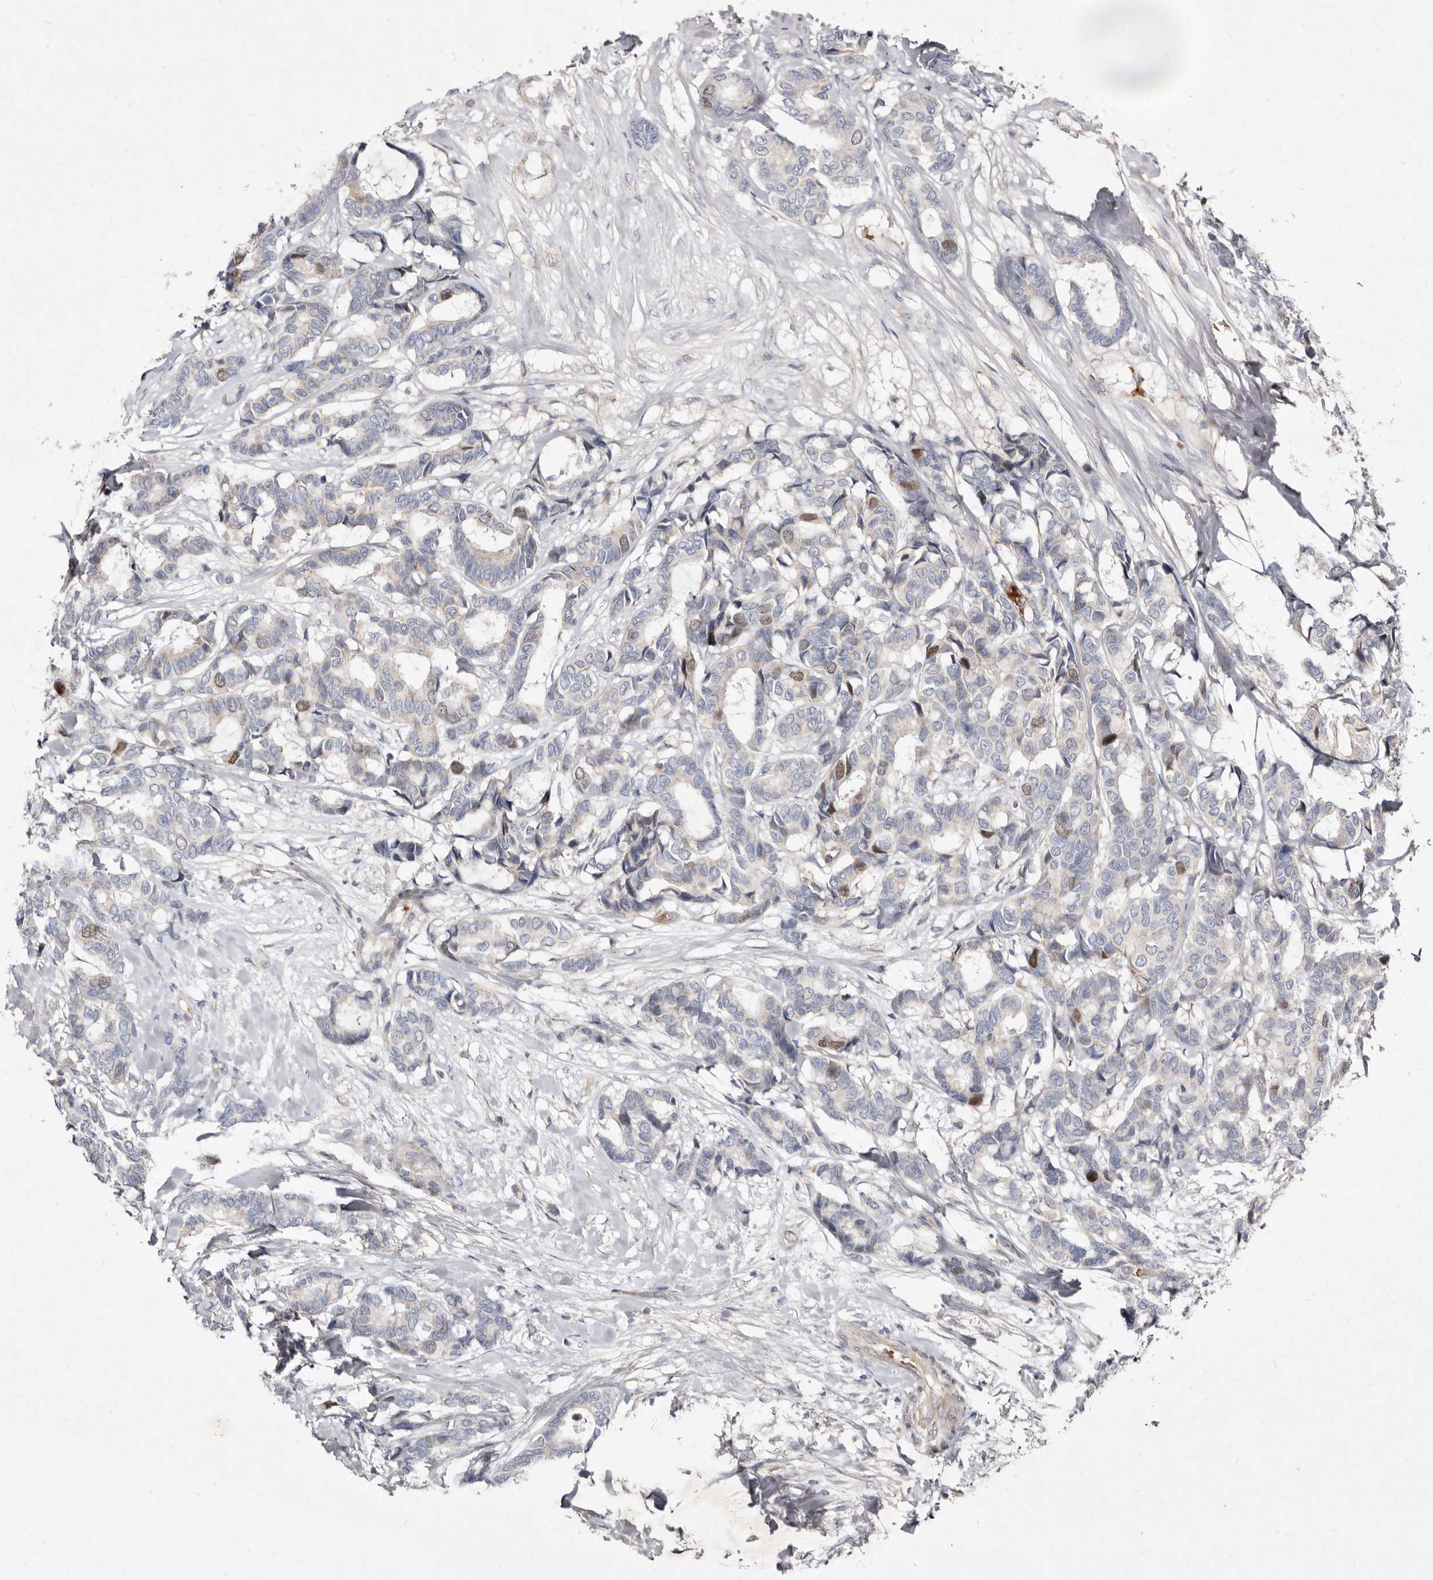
{"staining": {"intensity": "weak", "quantity": "<25%", "location": "cytoplasmic/membranous,nuclear"}, "tissue": "breast cancer", "cell_type": "Tumor cells", "image_type": "cancer", "snomed": [{"axis": "morphology", "description": "Duct carcinoma"}, {"axis": "topography", "description": "Breast"}], "caption": "Intraductal carcinoma (breast) was stained to show a protein in brown. There is no significant positivity in tumor cells.", "gene": "SLC25A20", "patient": {"sex": "female", "age": 87}}